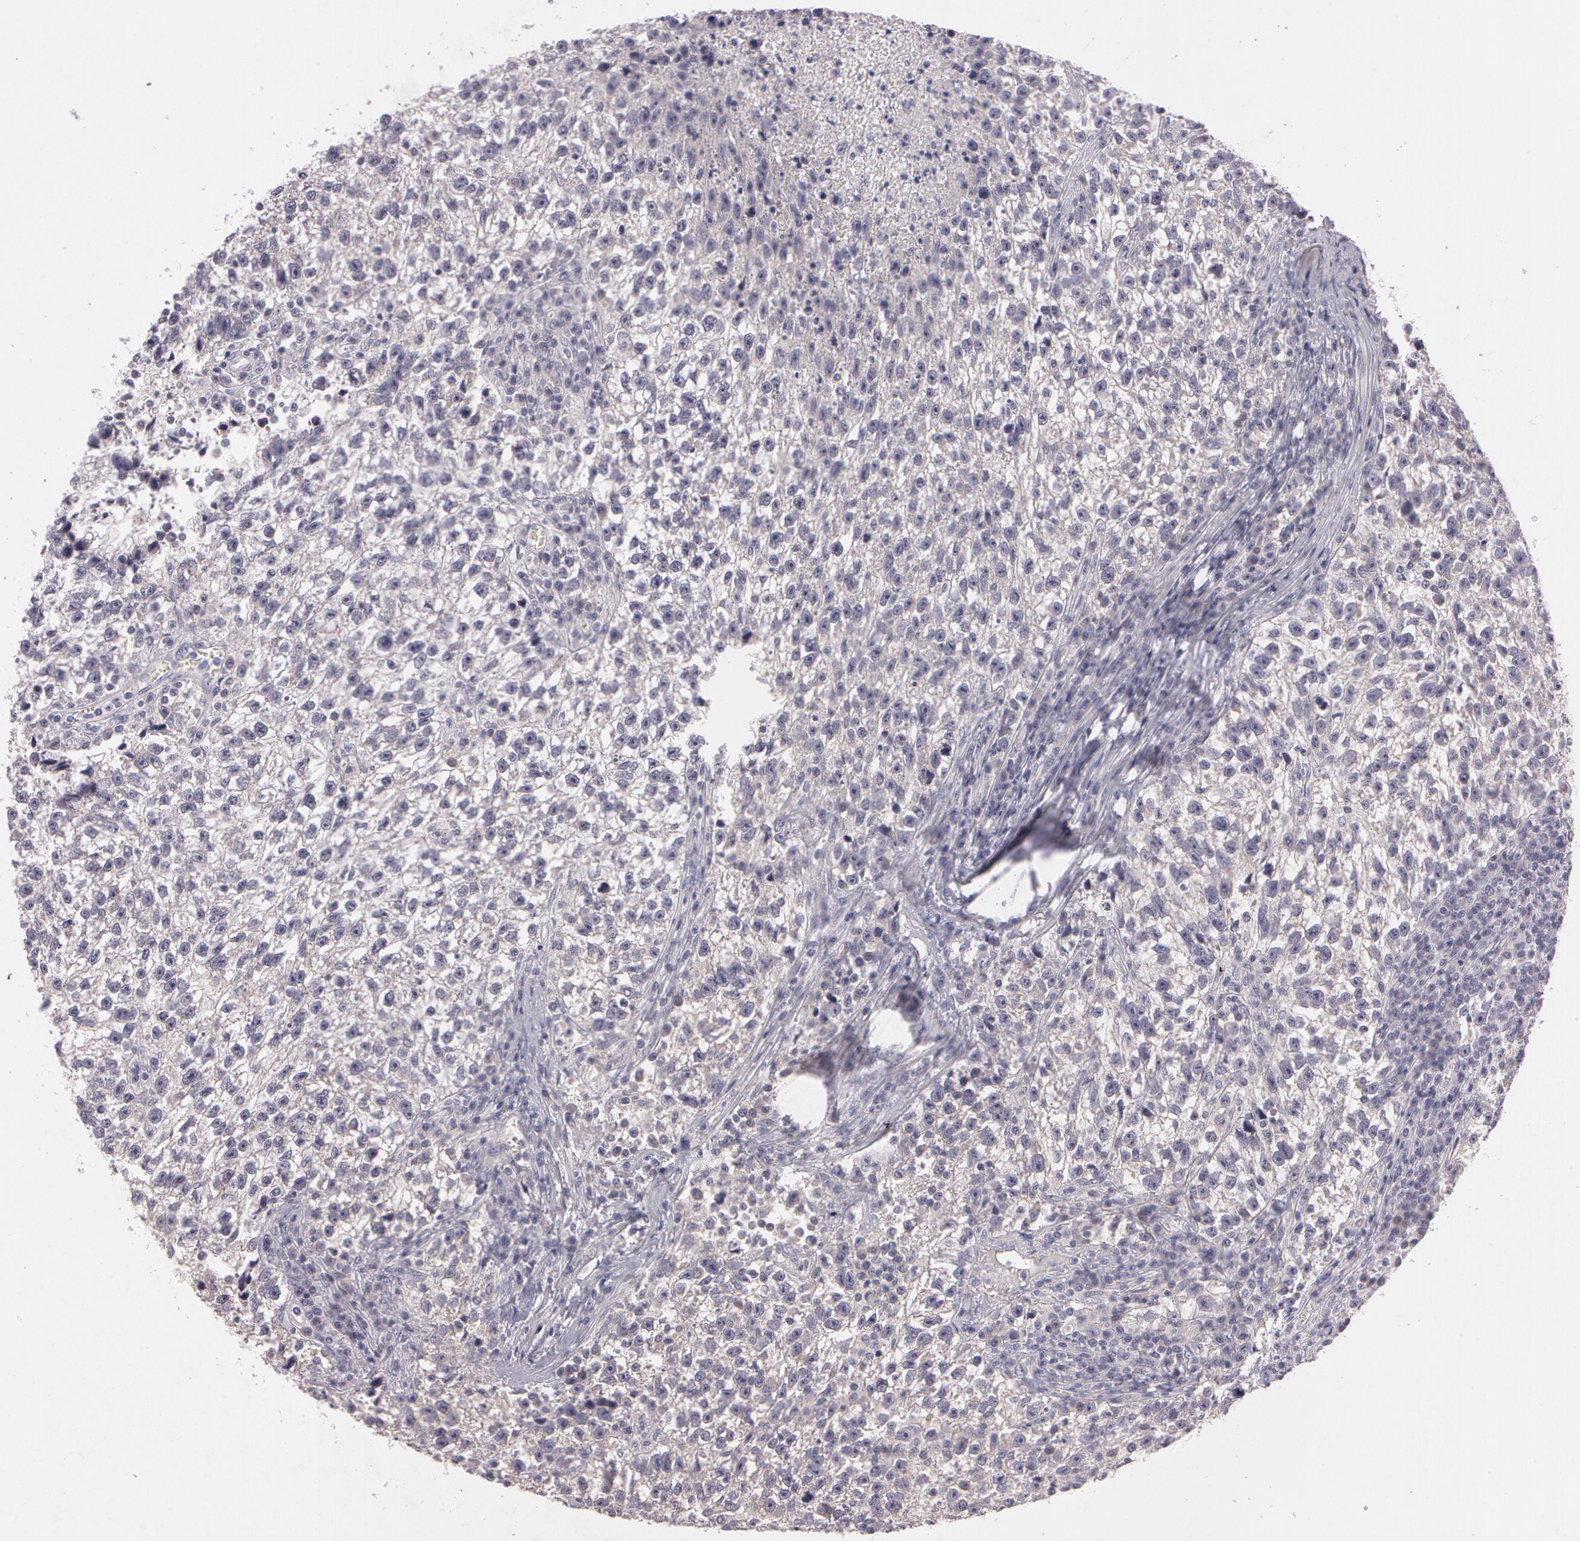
{"staining": {"intensity": "weak", "quantity": "25%-75%", "location": "cytoplasmic/membranous"}, "tissue": "testis cancer", "cell_type": "Tumor cells", "image_type": "cancer", "snomed": [{"axis": "morphology", "description": "Seminoma, NOS"}, {"axis": "topography", "description": "Testis"}], "caption": "Protein analysis of testis cancer (seminoma) tissue displays weak cytoplasmic/membranous positivity in about 25%-75% of tumor cells.", "gene": "MXRA5", "patient": {"sex": "male", "age": 38}}